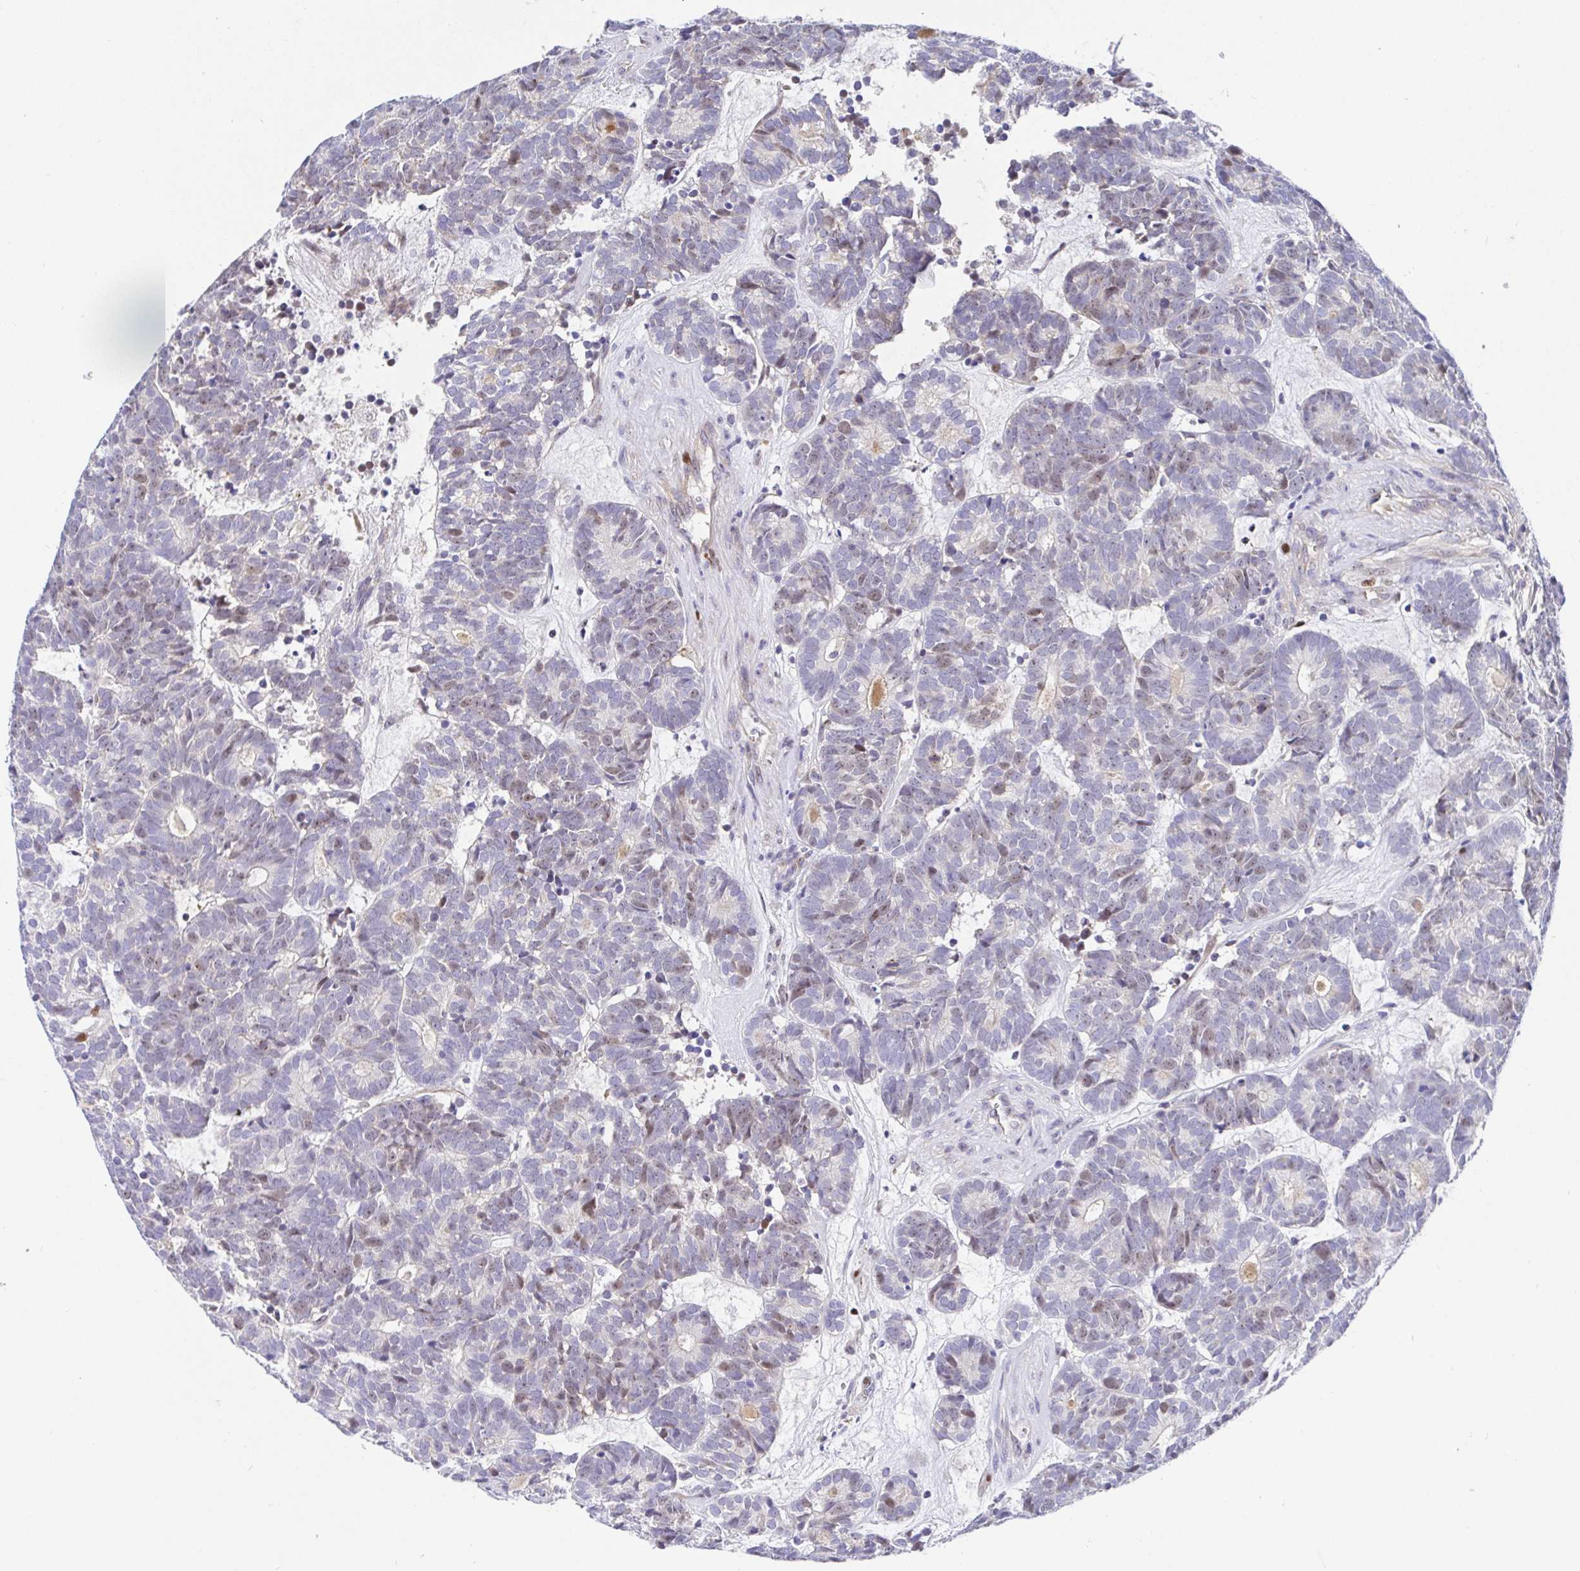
{"staining": {"intensity": "weak", "quantity": "<25%", "location": "nuclear"}, "tissue": "head and neck cancer", "cell_type": "Tumor cells", "image_type": "cancer", "snomed": [{"axis": "morphology", "description": "Adenocarcinoma, NOS"}, {"axis": "topography", "description": "Head-Neck"}], "caption": "Immunohistochemistry (IHC) micrograph of neoplastic tissue: human head and neck adenocarcinoma stained with DAB (3,3'-diaminobenzidine) demonstrates no significant protein staining in tumor cells.", "gene": "TIMELESS", "patient": {"sex": "female", "age": 81}}